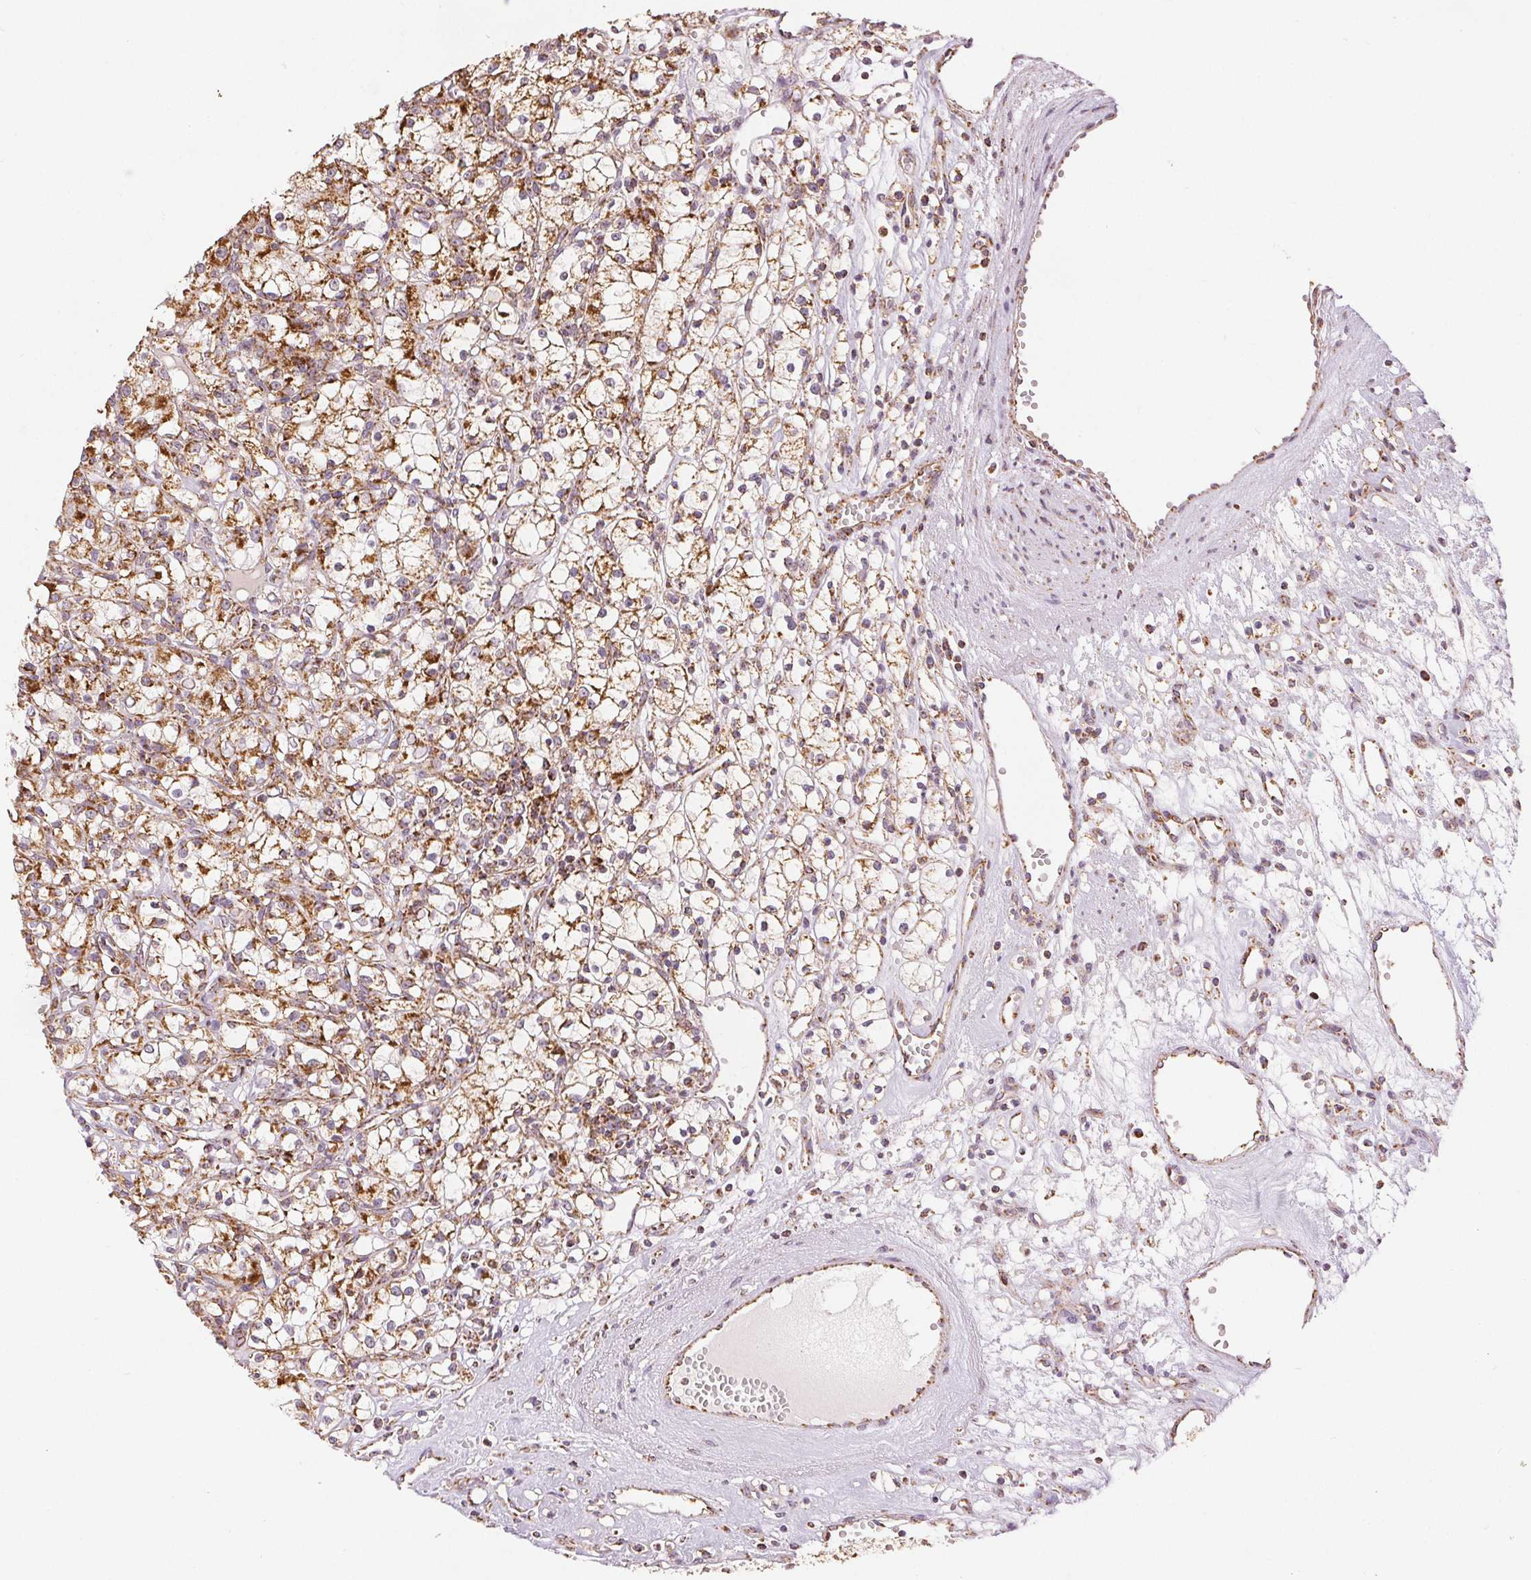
{"staining": {"intensity": "moderate", "quantity": ">75%", "location": "cytoplasmic/membranous"}, "tissue": "renal cancer", "cell_type": "Tumor cells", "image_type": "cancer", "snomed": [{"axis": "morphology", "description": "Adenocarcinoma, NOS"}, {"axis": "topography", "description": "Kidney"}], "caption": "The photomicrograph demonstrates a brown stain indicating the presence of a protein in the cytoplasmic/membranous of tumor cells in renal adenocarcinoma. (Stains: DAB in brown, nuclei in blue, Microscopy: brightfield microscopy at high magnification).", "gene": "SDHB", "patient": {"sex": "female", "age": 59}}